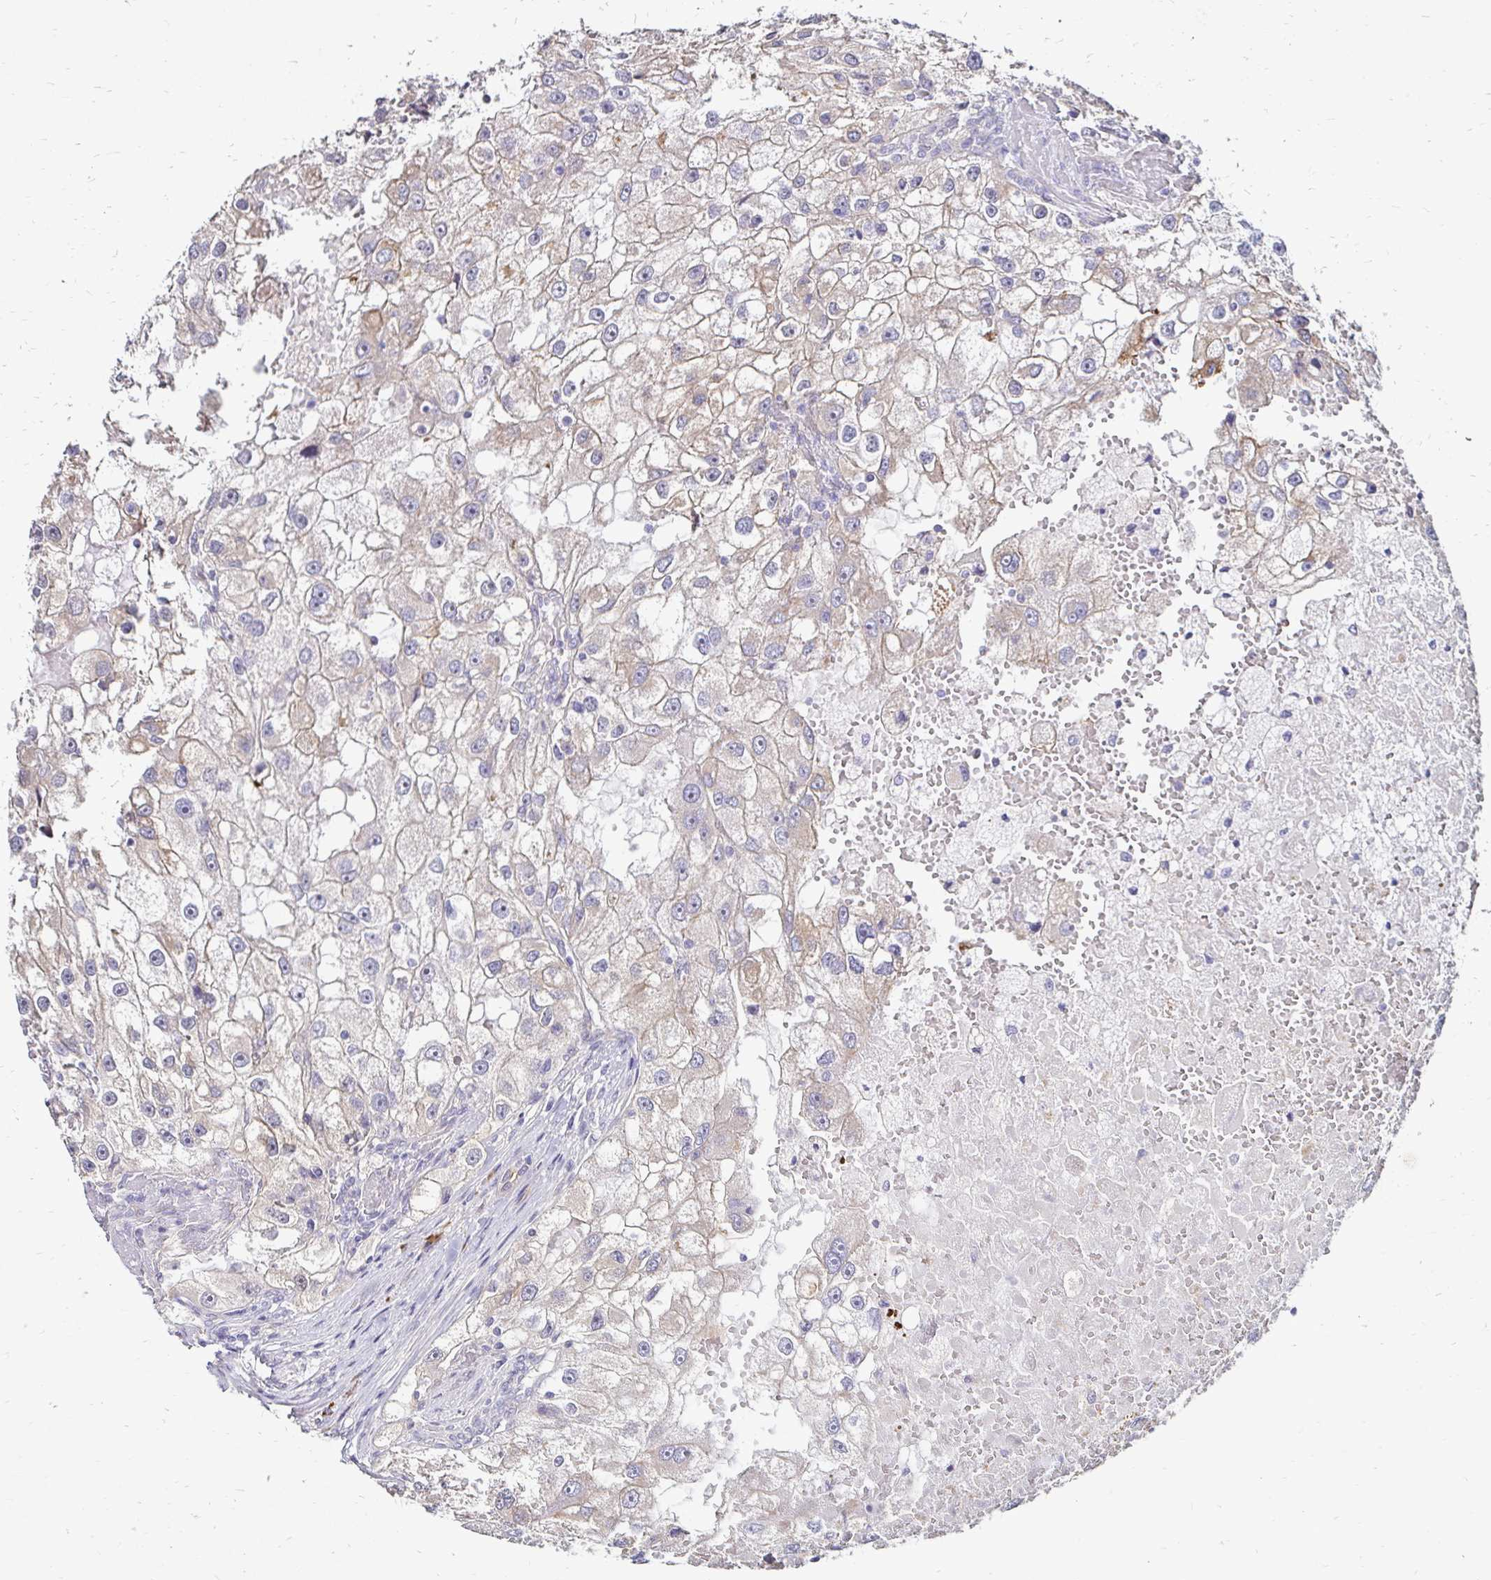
{"staining": {"intensity": "weak", "quantity": "<25%", "location": "cytoplasmic/membranous"}, "tissue": "renal cancer", "cell_type": "Tumor cells", "image_type": "cancer", "snomed": [{"axis": "morphology", "description": "Adenocarcinoma, NOS"}, {"axis": "topography", "description": "Kidney"}], "caption": "Tumor cells show no significant expression in adenocarcinoma (renal).", "gene": "PRIMA1", "patient": {"sex": "male", "age": 63}}